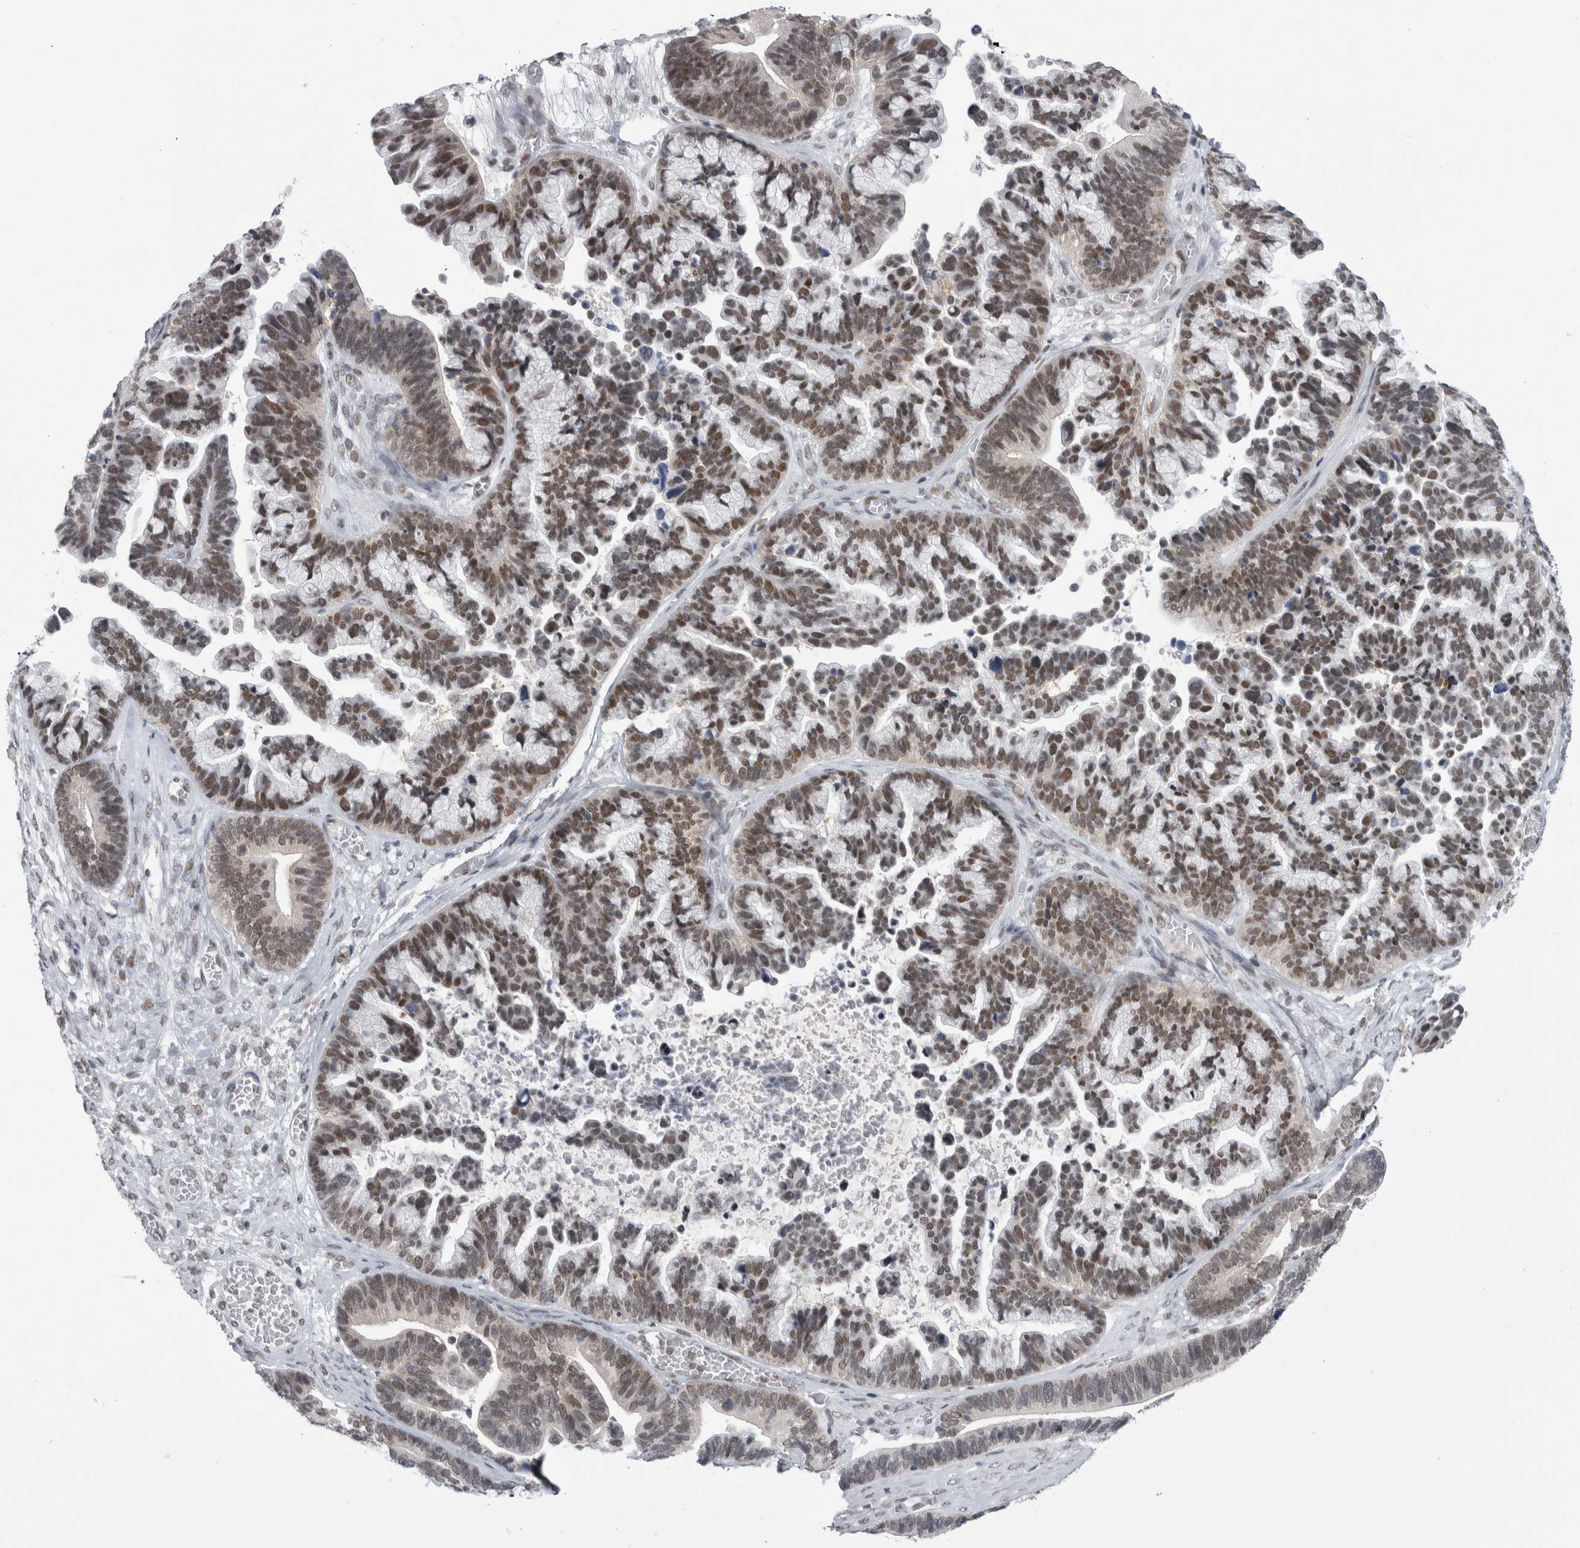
{"staining": {"intensity": "moderate", "quantity": ">75%", "location": "nuclear"}, "tissue": "ovarian cancer", "cell_type": "Tumor cells", "image_type": "cancer", "snomed": [{"axis": "morphology", "description": "Cystadenocarcinoma, serous, NOS"}, {"axis": "topography", "description": "Ovary"}], "caption": "Immunohistochemistry (DAB) staining of human ovarian serous cystadenocarcinoma shows moderate nuclear protein expression in about >75% of tumor cells.", "gene": "PSMB2", "patient": {"sex": "female", "age": 56}}